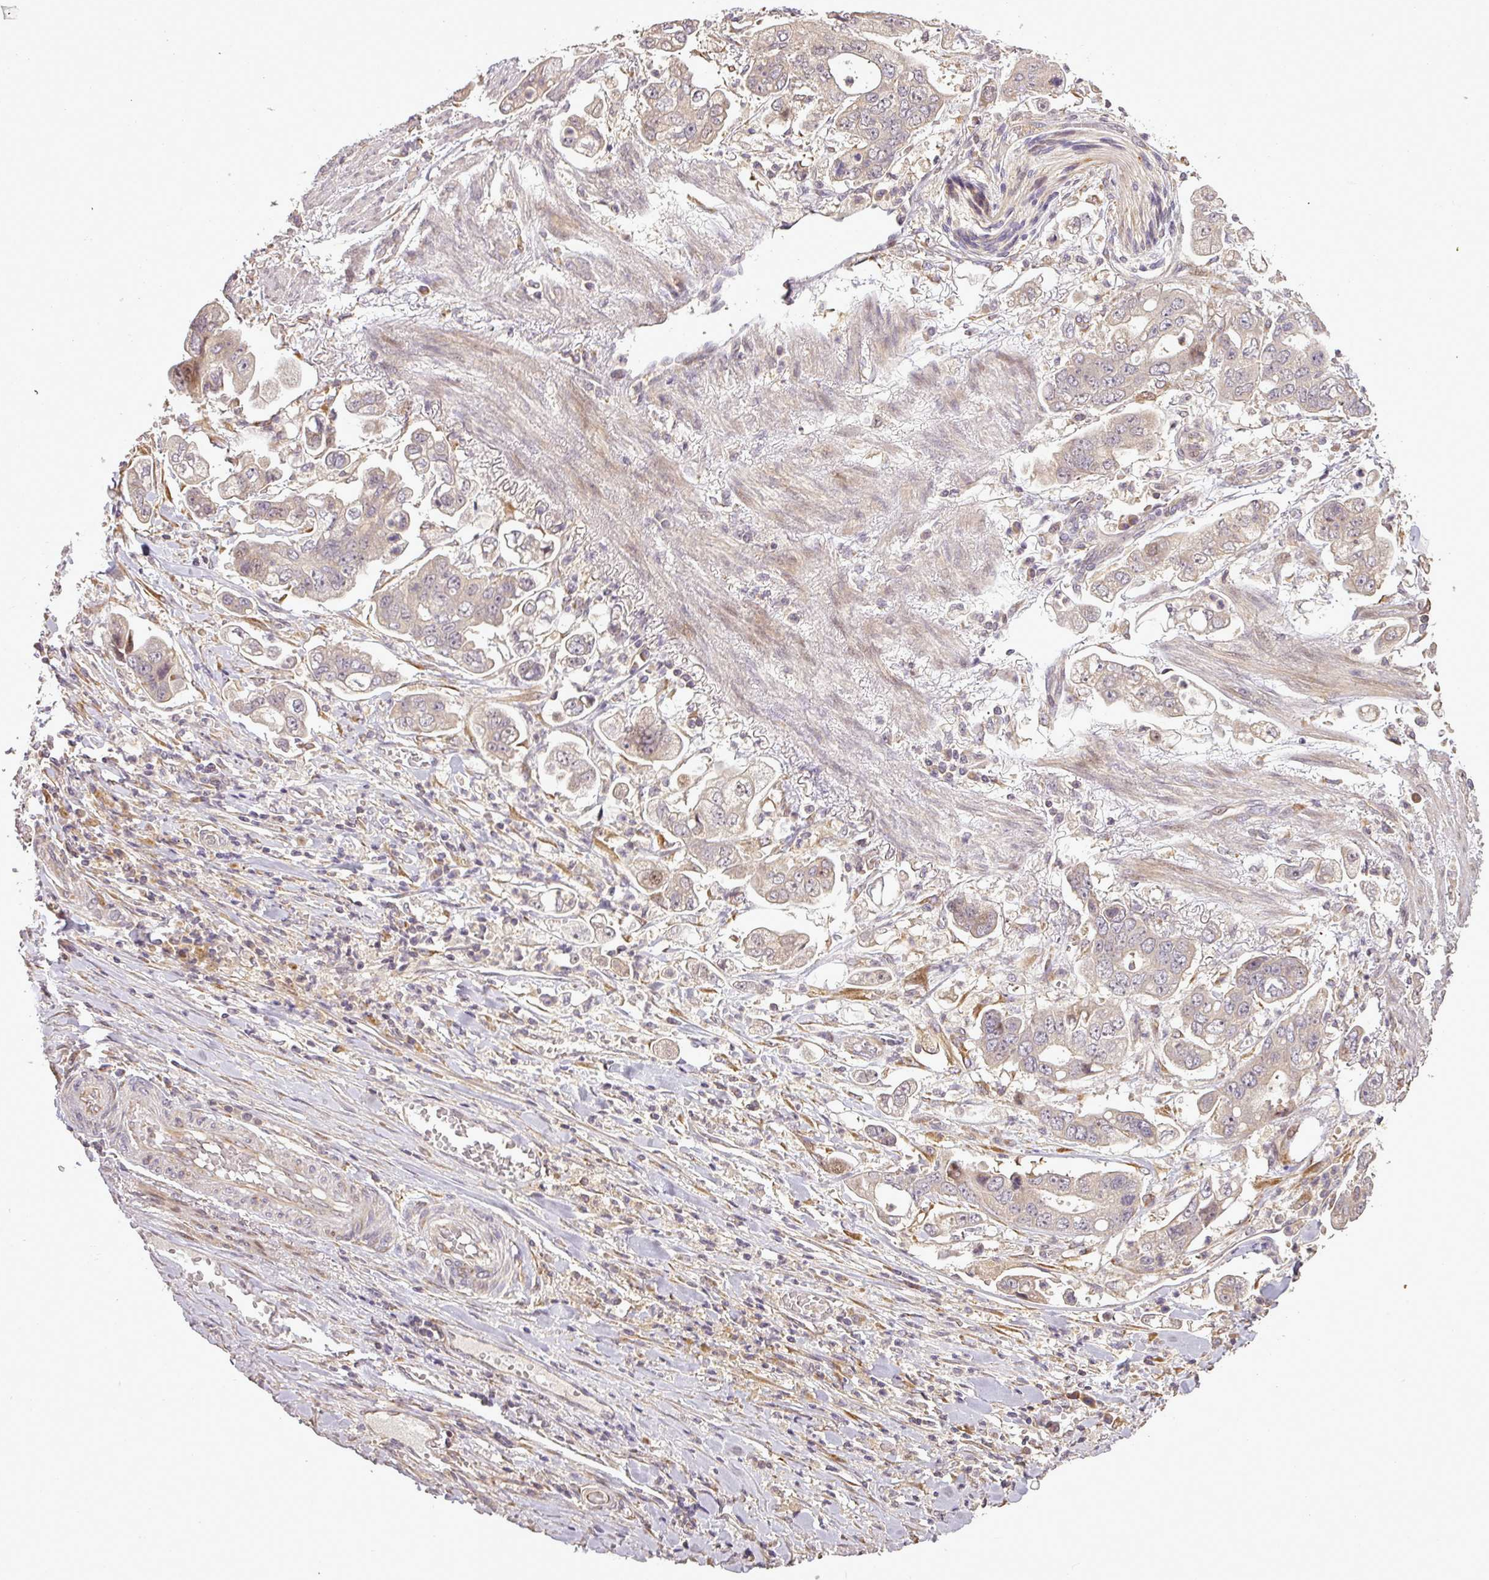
{"staining": {"intensity": "weak", "quantity": "25%-75%", "location": "cytoplasmic/membranous,nuclear"}, "tissue": "stomach cancer", "cell_type": "Tumor cells", "image_type": "cancer", "snomed": [{"axis": "morphology", "description": "Adenocarcinoma, NOS"}, {"axis": "topography", "description": "Stomach"}], "caption": "This is an image of immunohistochemistry staining of adenocarcinoma (stomach), which shows weak staining in the cytoplasmic/membranous and nuclear of tumor cells.", "gene": "FAIM", "patient": {"sex": "male", "age": 62}}